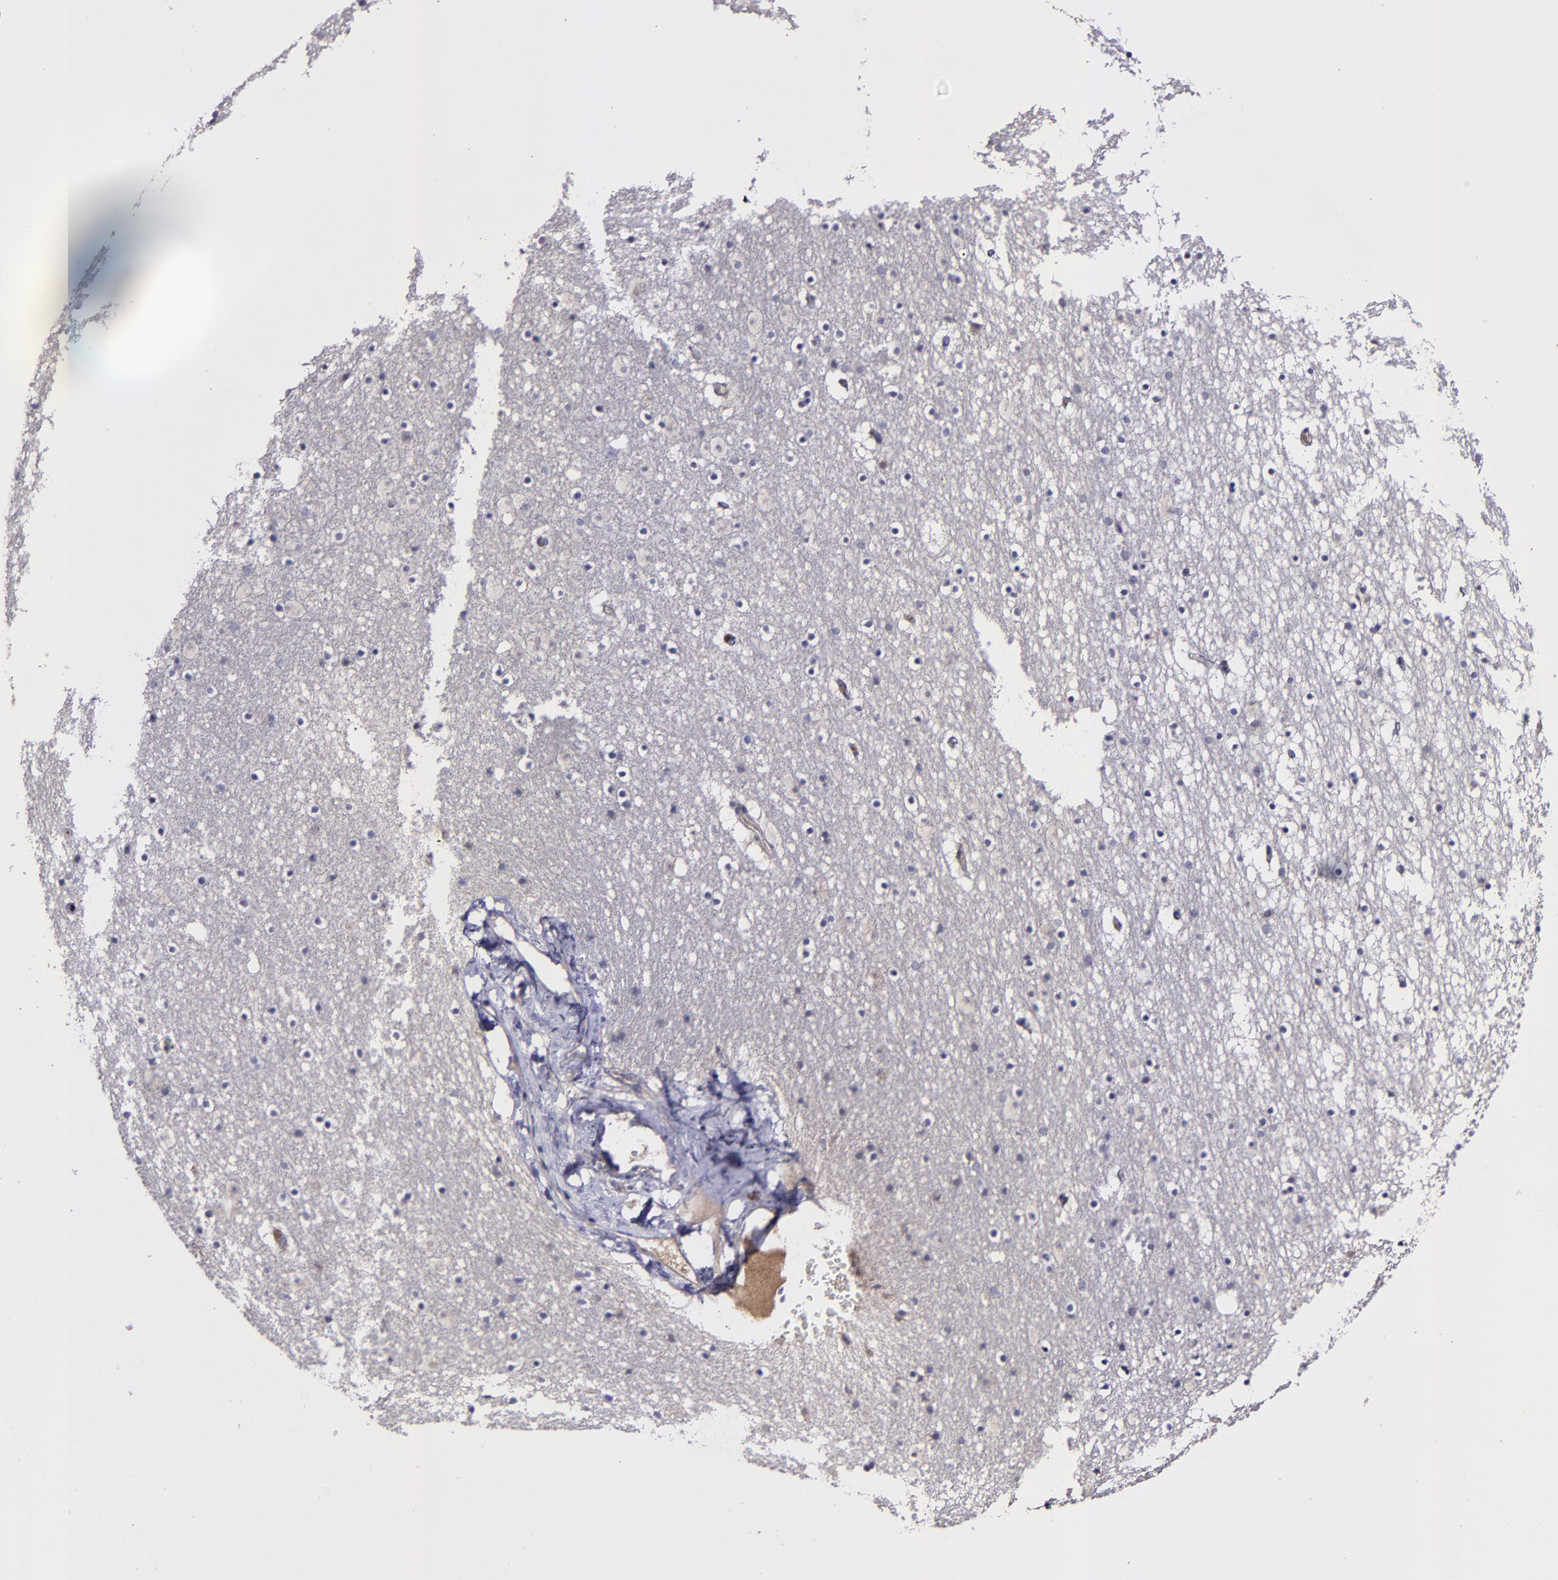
{"staining": {"intensity": "negative", "quantity": "none", "location": "none"}, "tissue": "caudate", "cell_type": "Glial cells", "image_type": "normal", "snomed": [{"axis": "morphology", "description": "Normal tissue, NOS"}, {"axis": "topography", "description": "Lateral ventricle wall"}], "caption": "There is no significant positivity in glial cells of caudate. The staining was performed using DAB to visualize the protein expression in brown, while the nuclei were stained in blue with hematoxylin (Magnification: 20x).", "gene": "MASP1", "patient": {"sex": "male", "age": 45}}